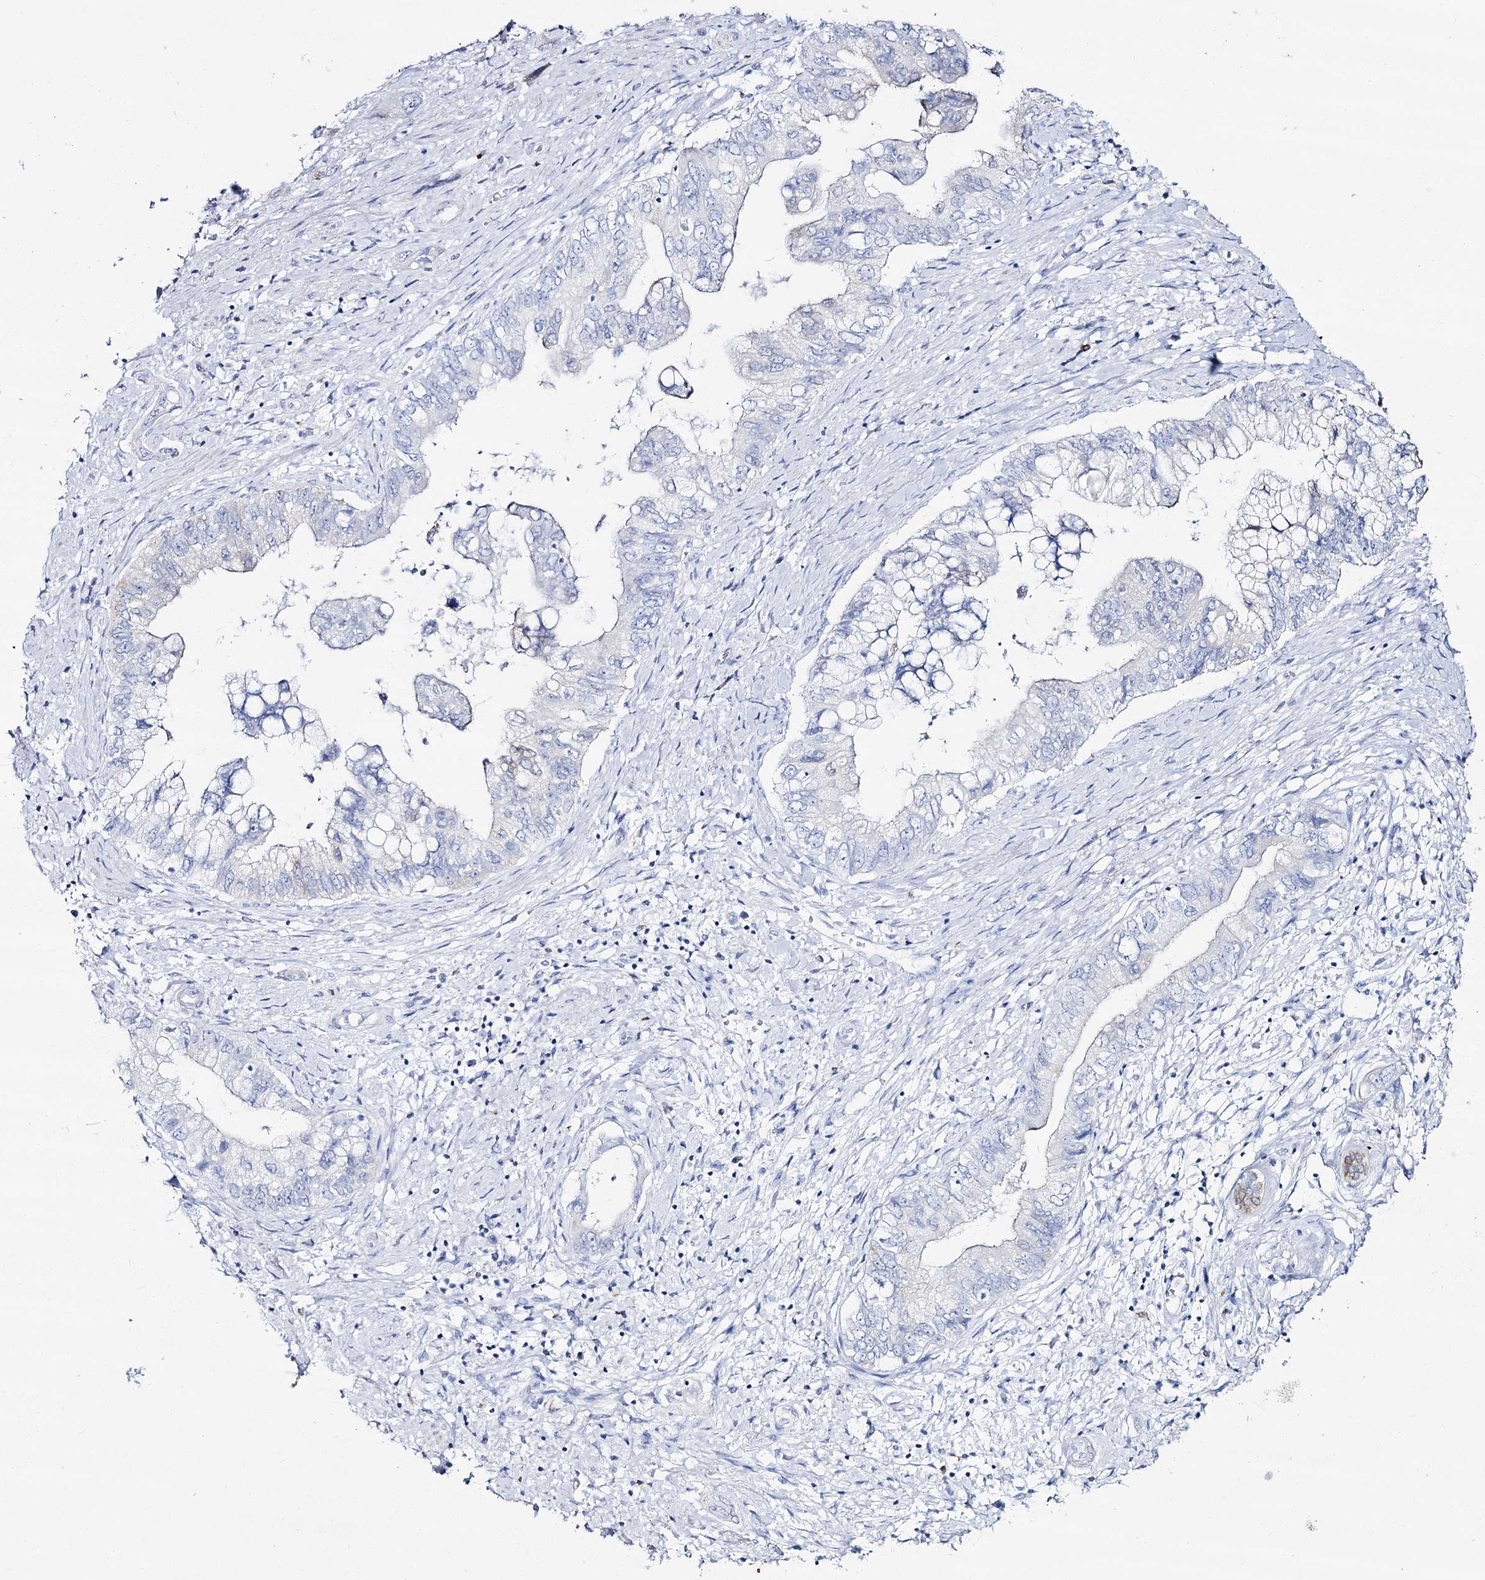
{"staining": {"intensity": "negative", "quantity": "none", "location": "none"}, "tissue": "pancreatic cancer", "cell_type": "Tumor cells", "image_type": "cancer", "snomed": [{"axis": "morphology", "description": "Adenocarcinoma, NOS"}, {"axis": "topography", "description": "Pancreas"}], "caption": "DAB (3,3'-diaminobenzidine) immunohistochemical staining of human pancreatic cancer (adenocarcinoma) exhibits no significant positivity in tumor cells.", "gene": "SLC3A1", "patient": {"sex": "female", "age": 73}}